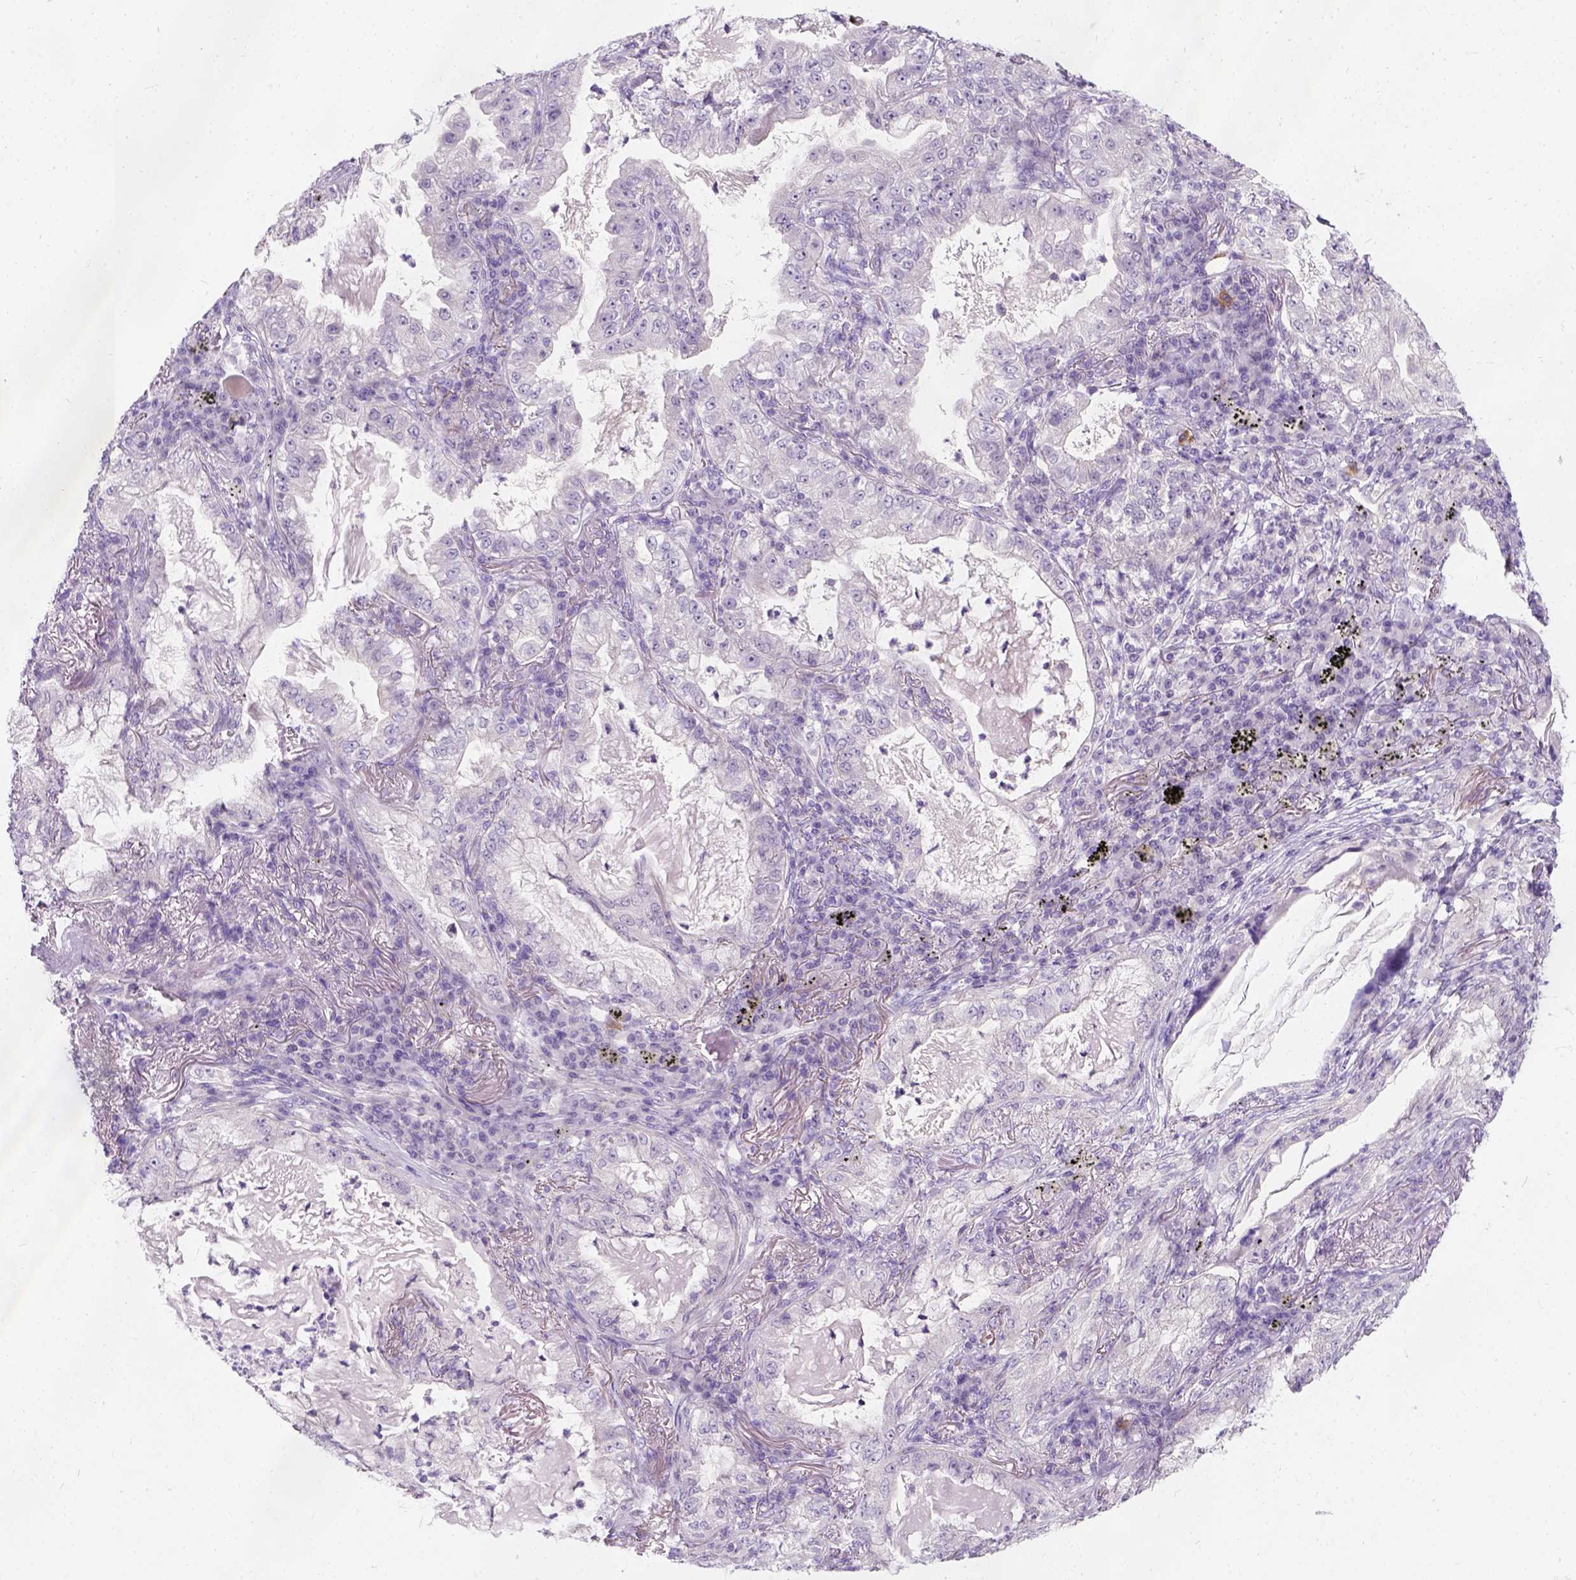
{"staining": {"intensity": "negative", "quantity": "none", "location": "none"}, "tissue": "lung cancer", "cell_type": "Tumor cells", "image_type": "cancer", "snomed": [{"axis": "morphology", "description": "Adenocarcinoma, NOS"}, {"axis": "topography", "description": "Lung"}], "caption": "Tumor cells are negative for brown protein staining in lung adenocarcinoma.", "gene": "C20orf144", "patient": {"sex": "female", "age": 73}}